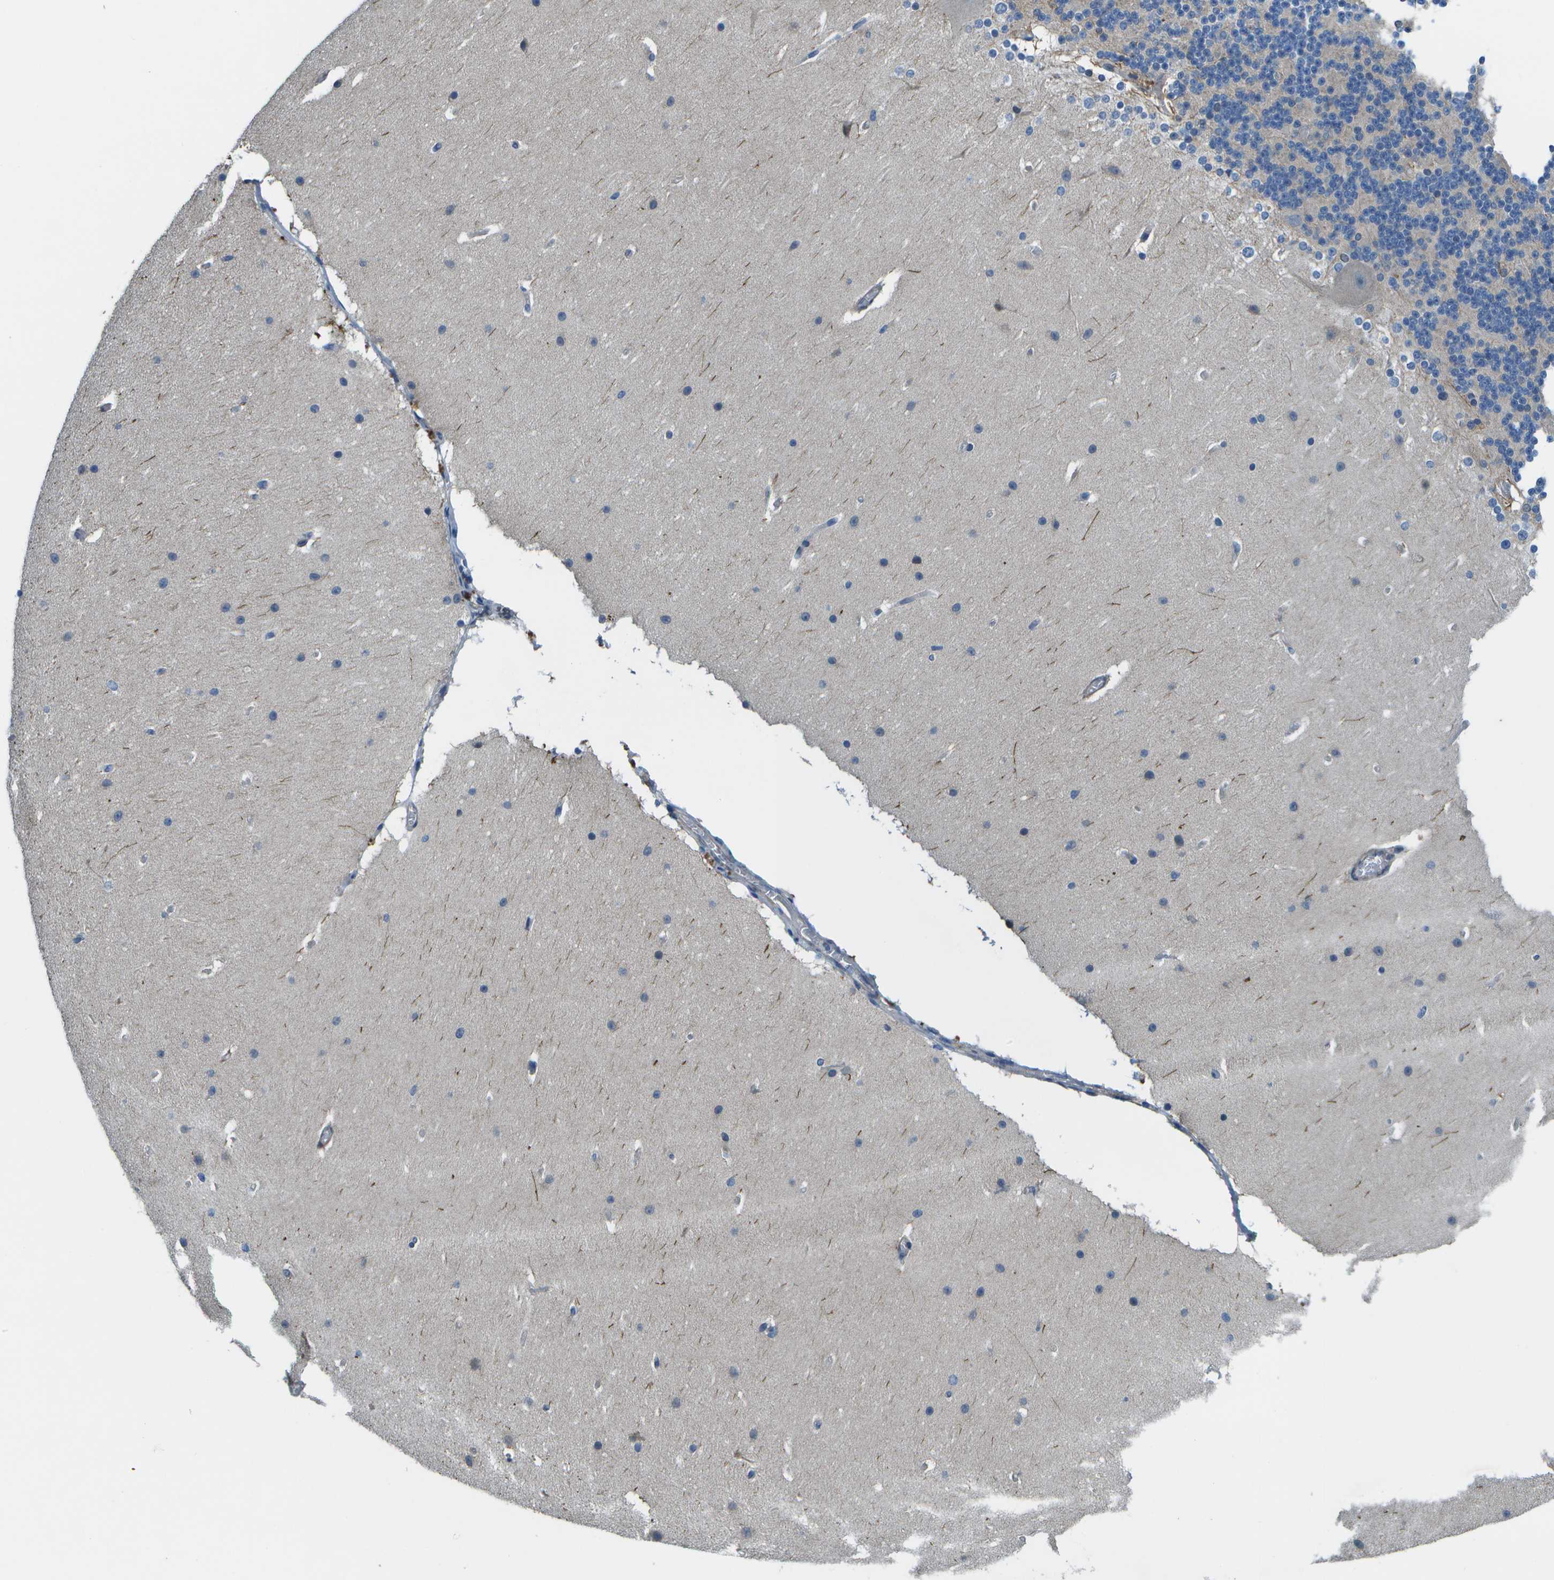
{"staining": {"intensity": "strong", "quantity": "<25%", "location": "cytoplasmic/membranous"}, "tissue": "cerebellum", "cell_type": "Cells in granular layer", "image_type": "normal", "snomed": [{"axis": "morphology", "description": "Normal tissue, NOS"}, {"axis": "topography", "description": "Cerebellum"}], "caption": "A brown stain highlights strong cytoplasmic/membranous expression of a protein in cells in granular layer of normal cerebellum. The staining was performed using DAB (3,3'-diaminobenzidine), with brown indicating positive protein expression. Nuclei are stained blue with hematoxylin.", "gene": "P3H1", "patient": {"sex": "female", "age": 19}}